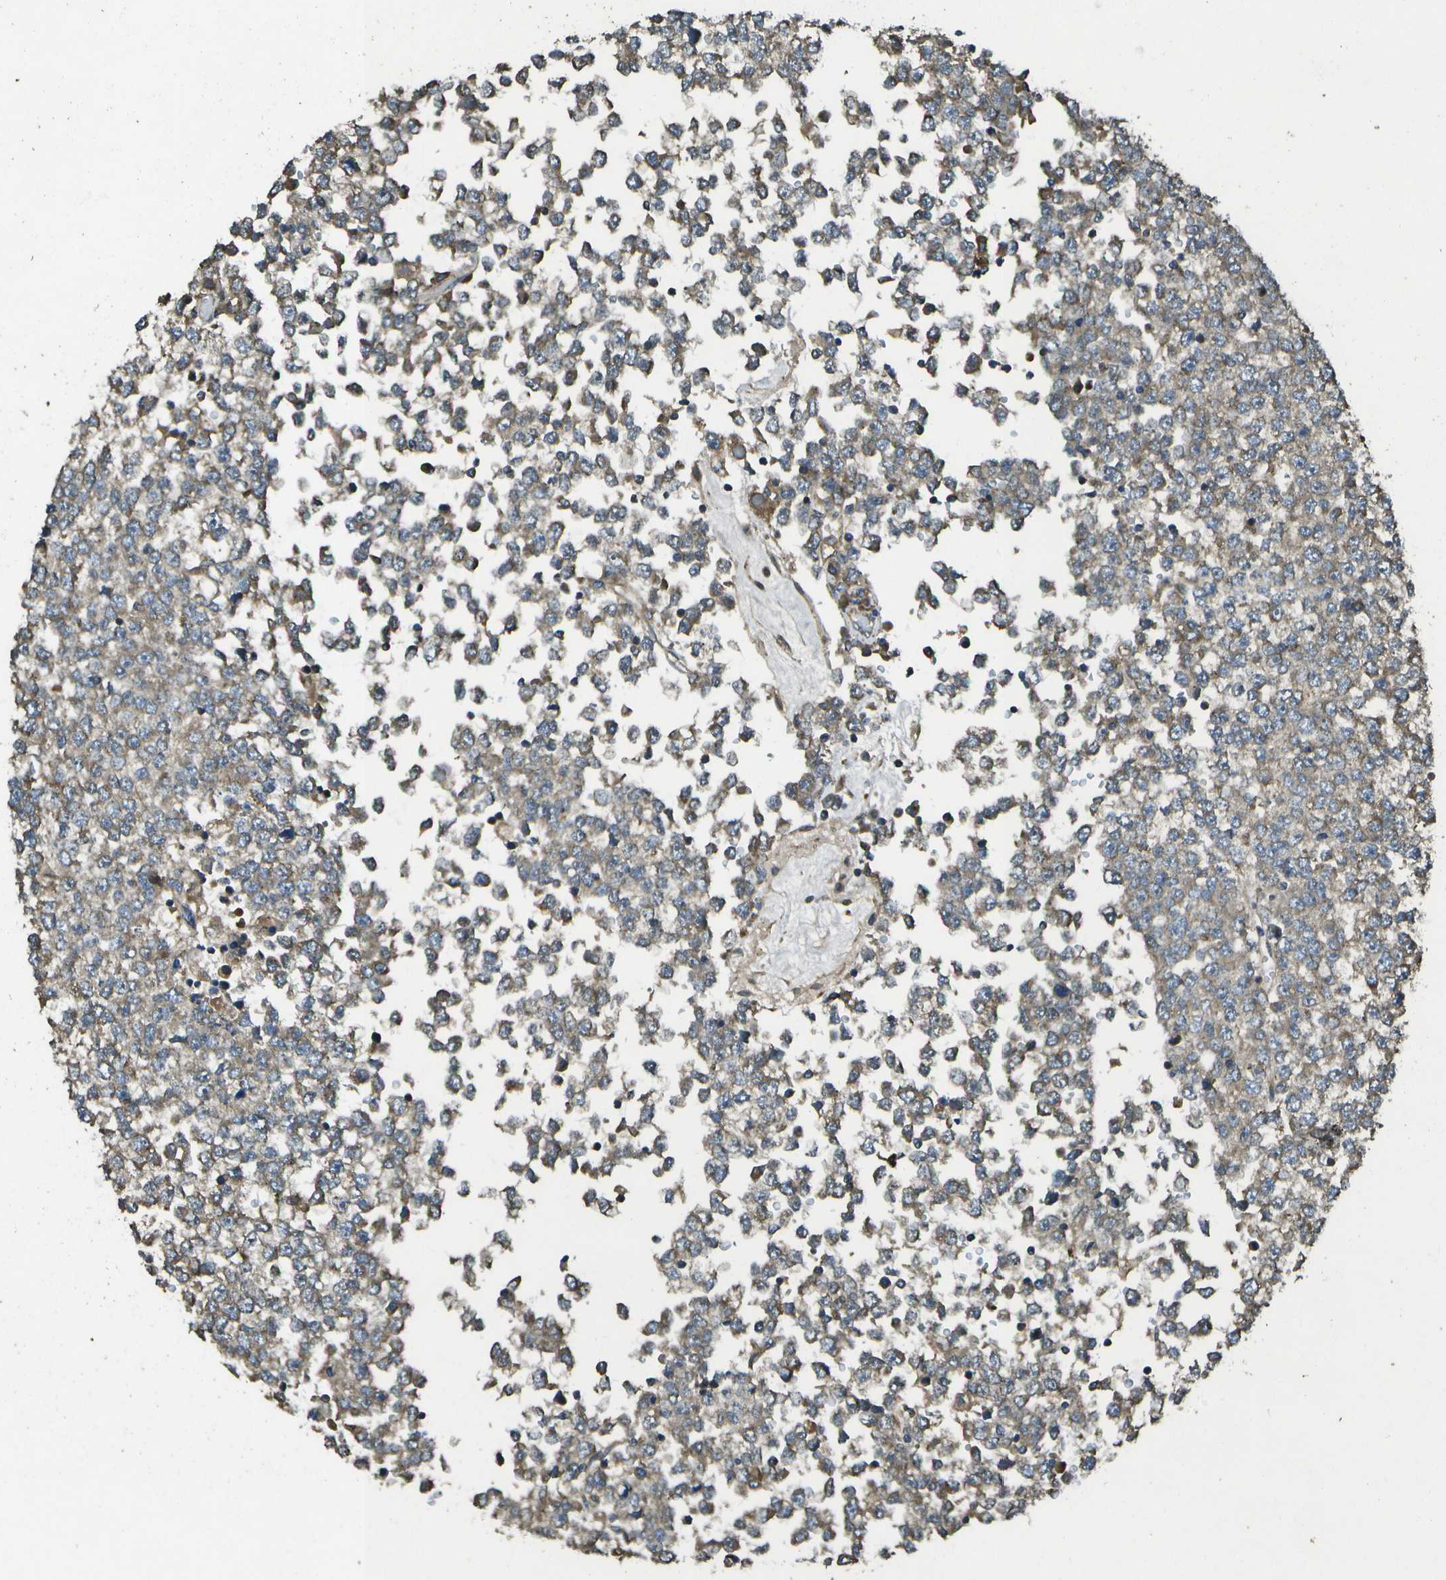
{"staining": {"intensity": "moderate", "quantity": ">75%", "location": "cytoplasmic/membranous"}, "tissue": "testis cancer", "cell_type": "Tumor cells", "image_type": "cancer", "snomed": [{"axis": "morphology", "description": "Seminoma, NOS"}, {"axis": "topography", "description": "Testis"}], "caption": "About >75% of tumor cells in testis seminoma show moderate cytoplasmic/membranous protein staining as visualized by brown immunohistochemical staining.", "gene": "HFE", "patient": {"sex": "male", "age": 65}}